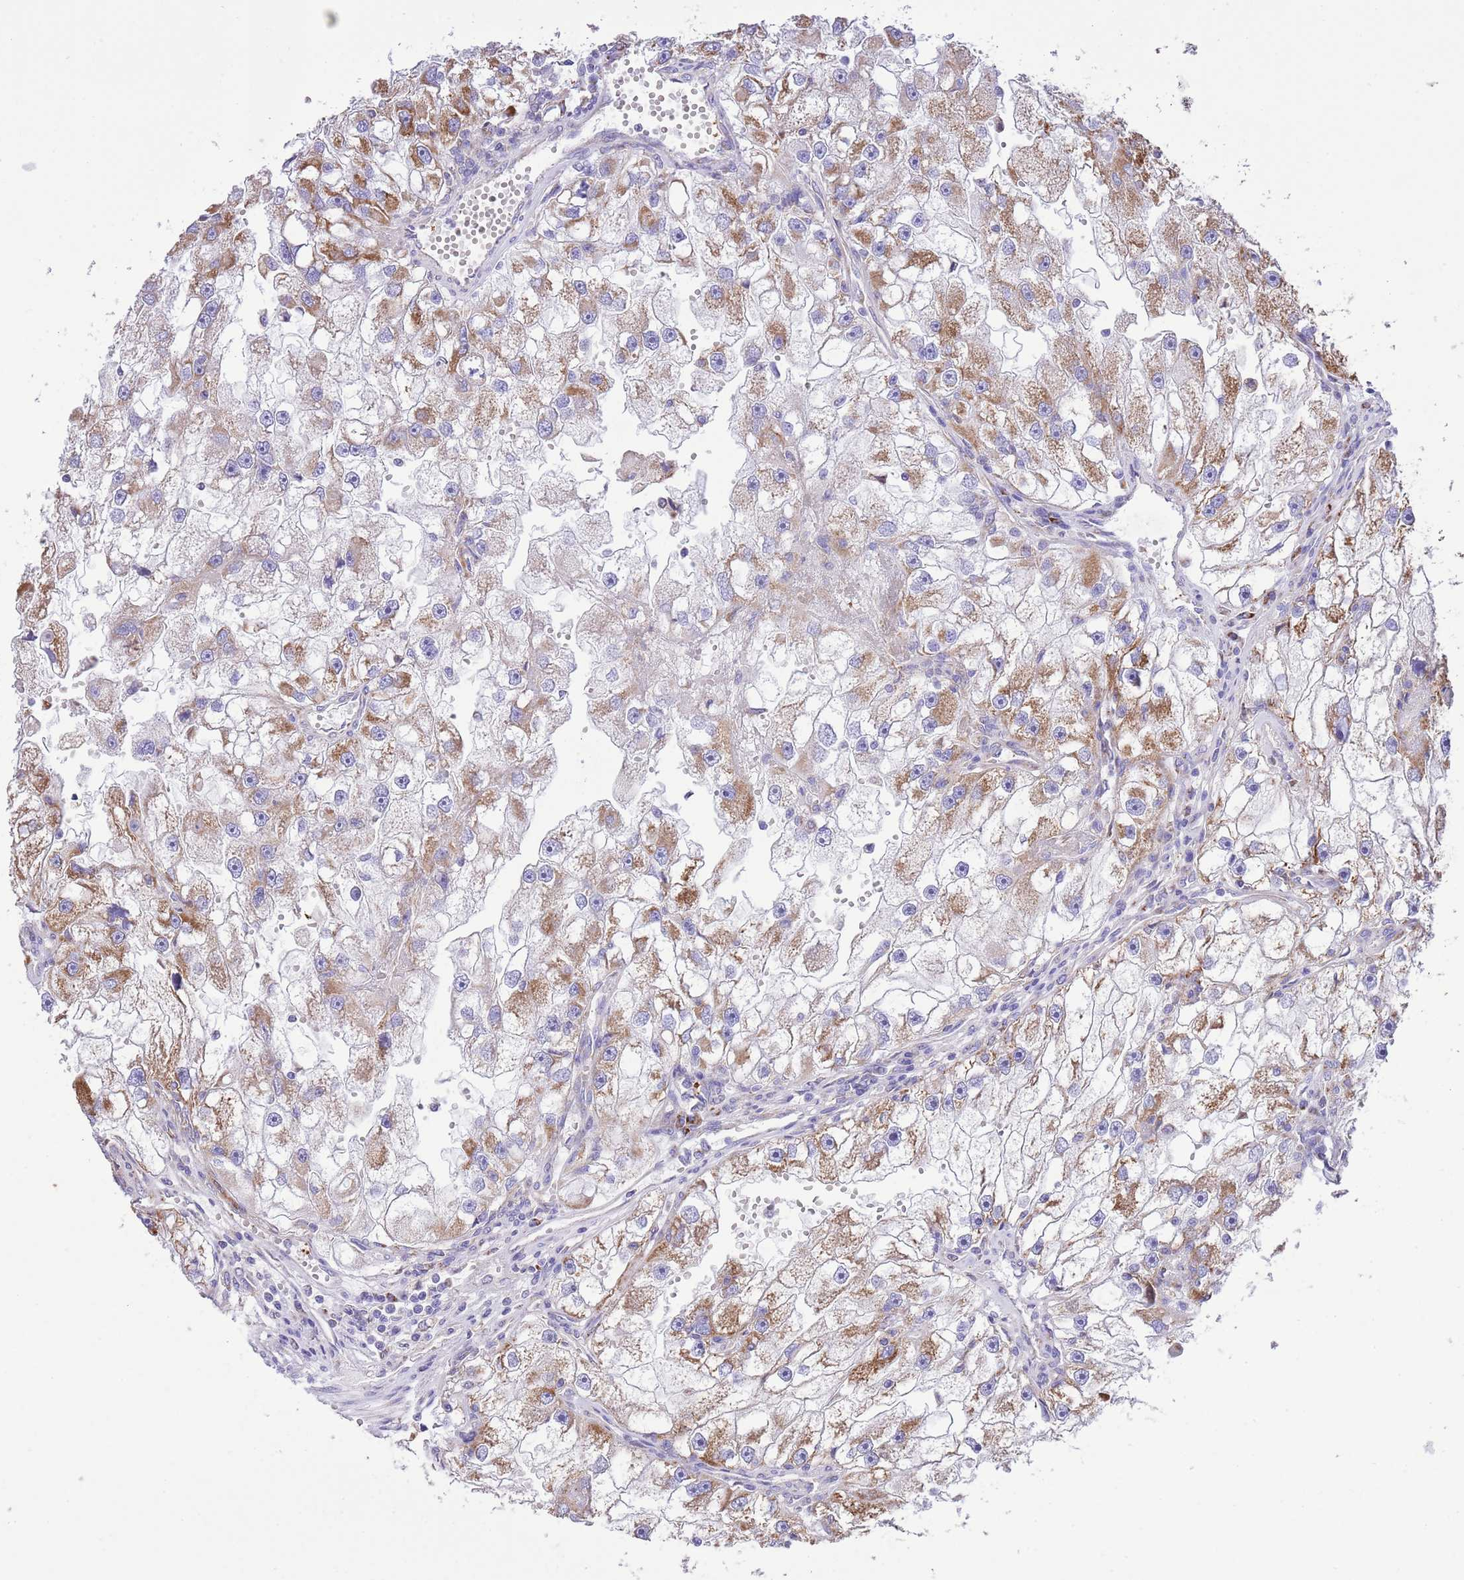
{"staining": {"intensity": "moderate", "quantity": "25%-75%", "location": "cytoplasmic/membranous"}, "tissue": "renal cancer", "cell_type": "Tumor cells", "image_type": "cancer", "snomed": [{"axis": "morphology", "description": "Adenocarcinoma, NOS"}, {"axis": "topography", "description": "Kidney"}], "caption": "The micrograph shows a brown stain indicating the presence of a protein in the cytoplasmic/membranous of tumor cells in renal cancer (adenocarcinoma). The protein of interest is stained brown, and the nuclei are stained in blue (DAB (3,3'-diaminobenzidine) IHC with brightfield microscopy, high magnification).", "gene": "SS18L2", "patient": {"sex": "male", "age": 63}}